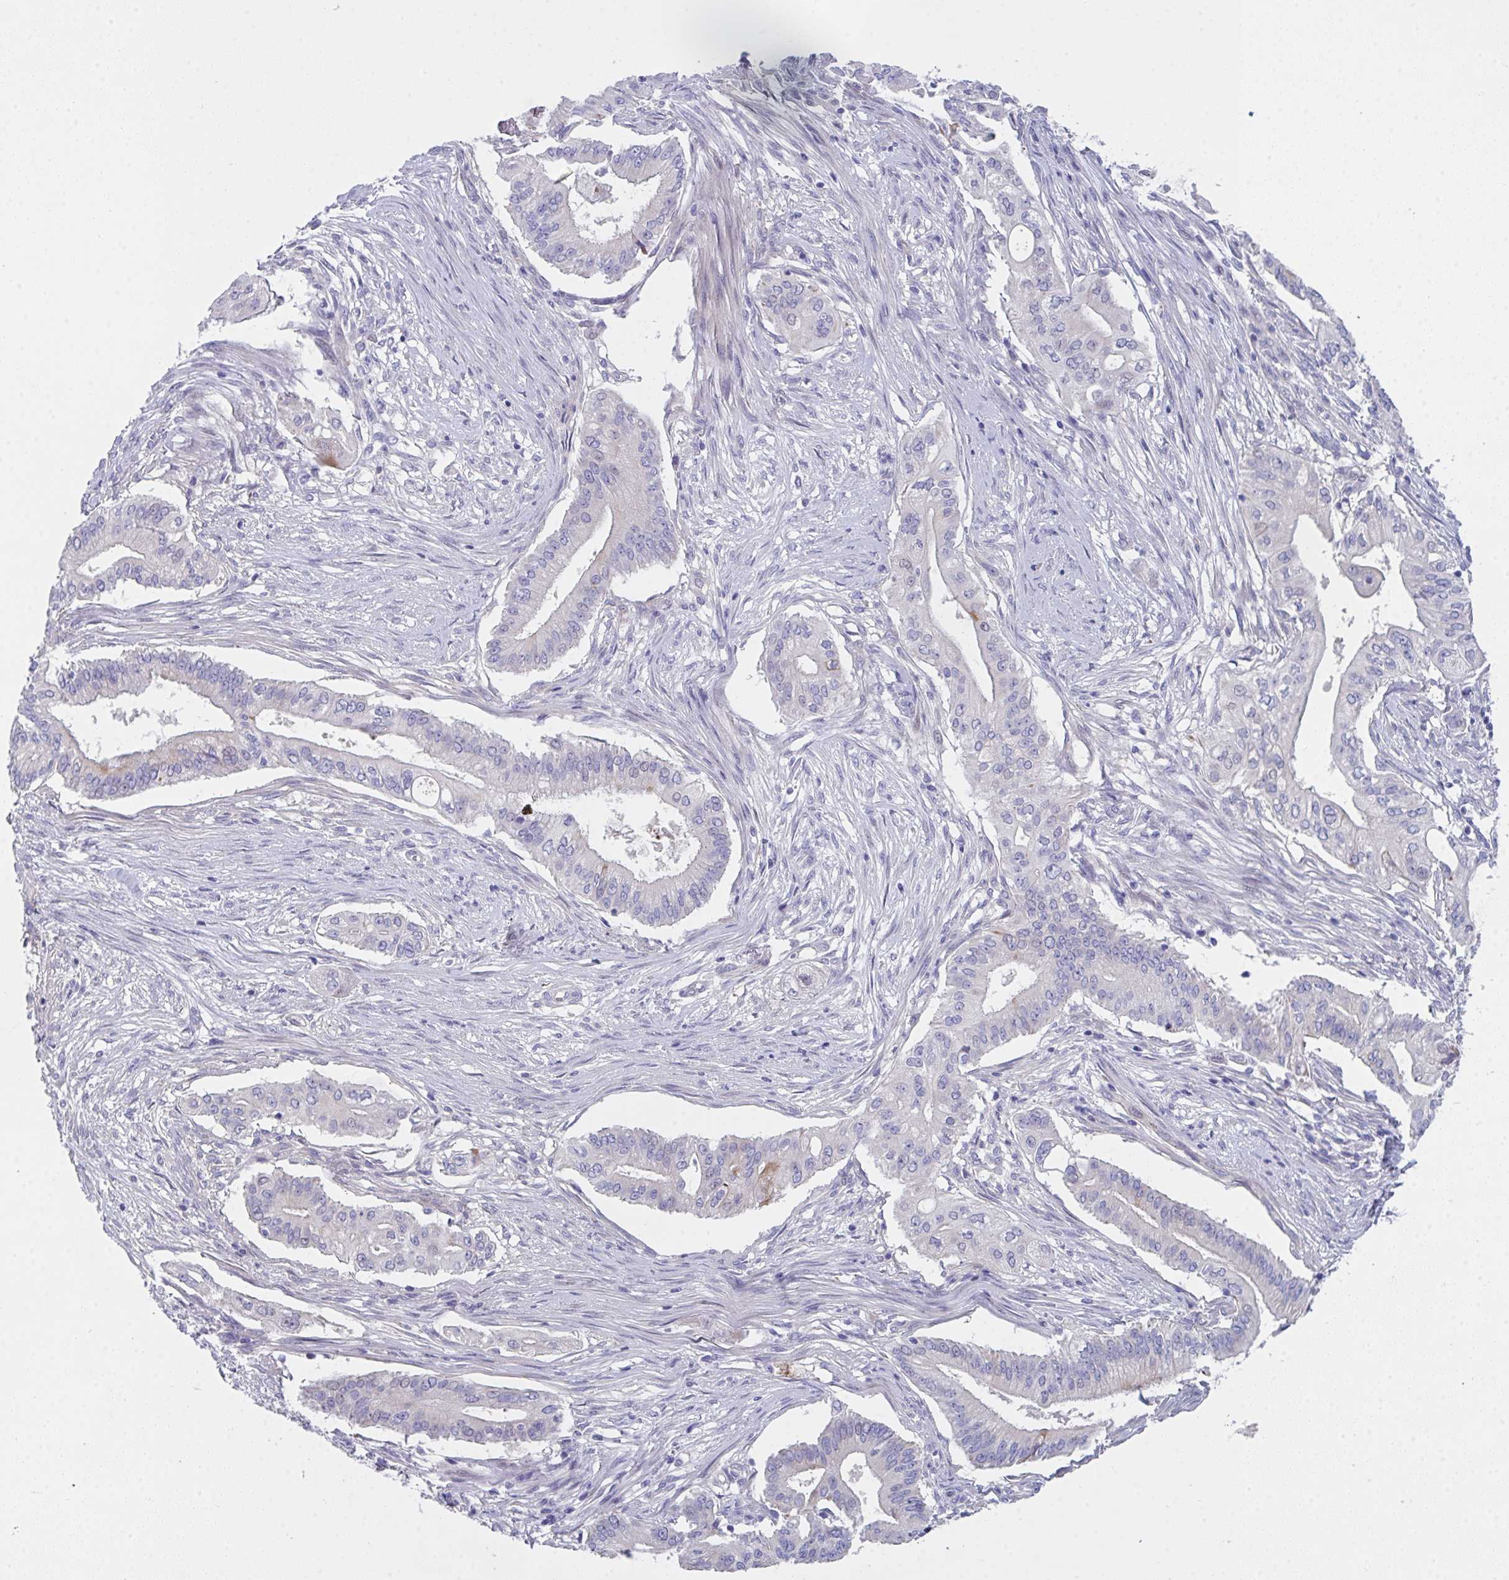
{"staining": {"intensity": "negative", "quantity": "none", "location": "none"}, "tissue": "pancreatic cancer", "cell_type": "Tumor cells", "image_type": "cancer", "snomed": [{"axis": "morphology", "description": "Adenocarcinoma, NOS"}, {"axis": "topography", "description": "Pancreas"}], "caption": "Pancreatic cancer (adenocarcinoma) stained for a protein using immunohistochemistry exhibits no staining tumor cells.", "gene": "FBXO47", "patient": {"sex": "female", "age": 68}}